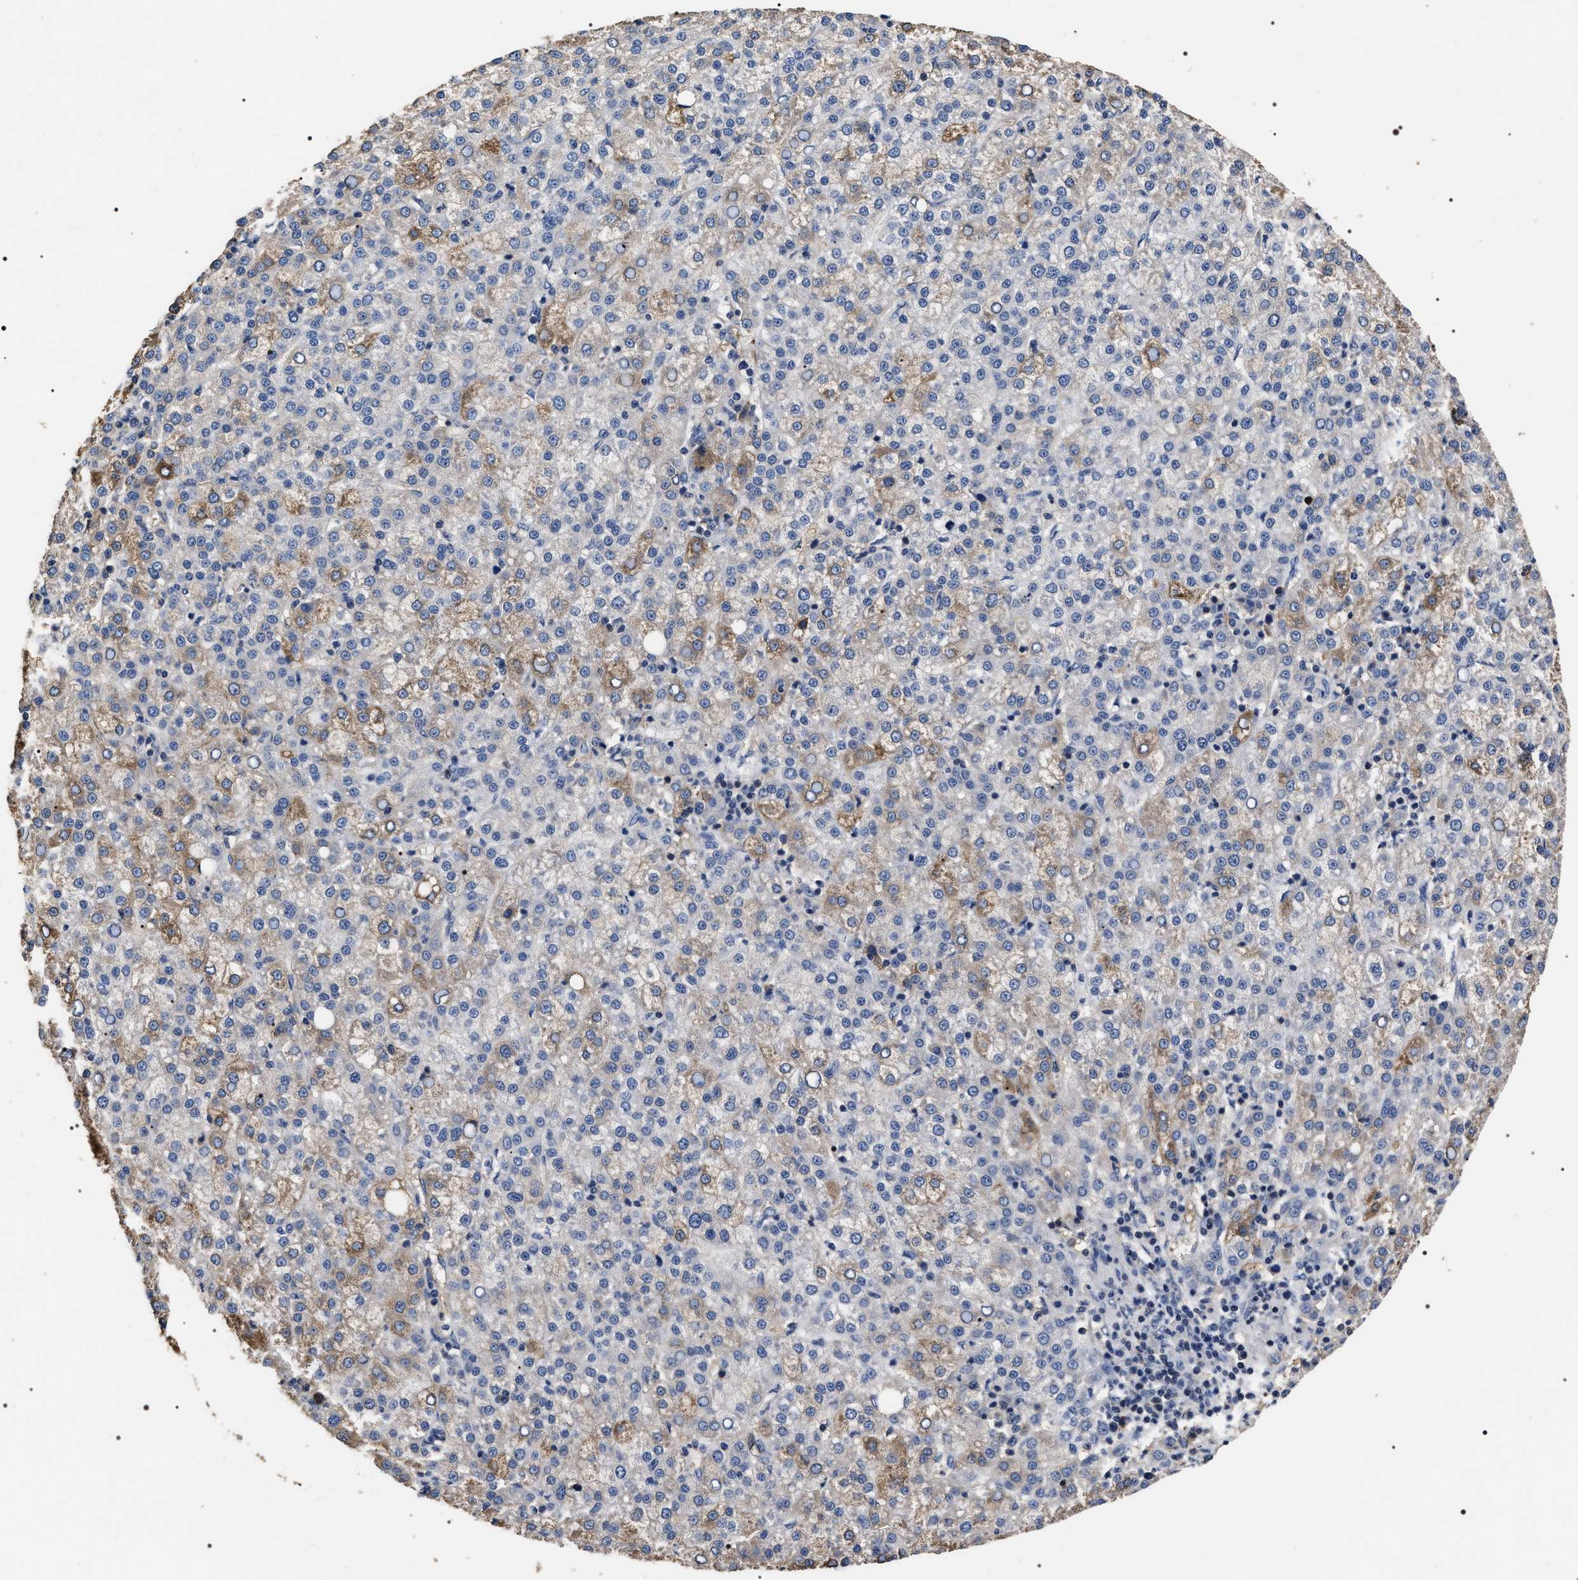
{"staining": {"intensity": "weak", "quantity": "<25%", "location": "cytoplasmic/membranous"}, "tissue": "liver cancer", "cell_type": "Tumor cells", "image_type": "cancer", "snomed": [{"axis": "morphology", "description": "Carcinoma, Hepatocellular, NOS"}, {"axis": "topography", "description": "Liver"}], "caption": "This is an IHC histopathology image of liver cancer. There is no positivity in tumor cells.", "gene": "UPF3A", "patient": {"sex": "female", "age": 58}}